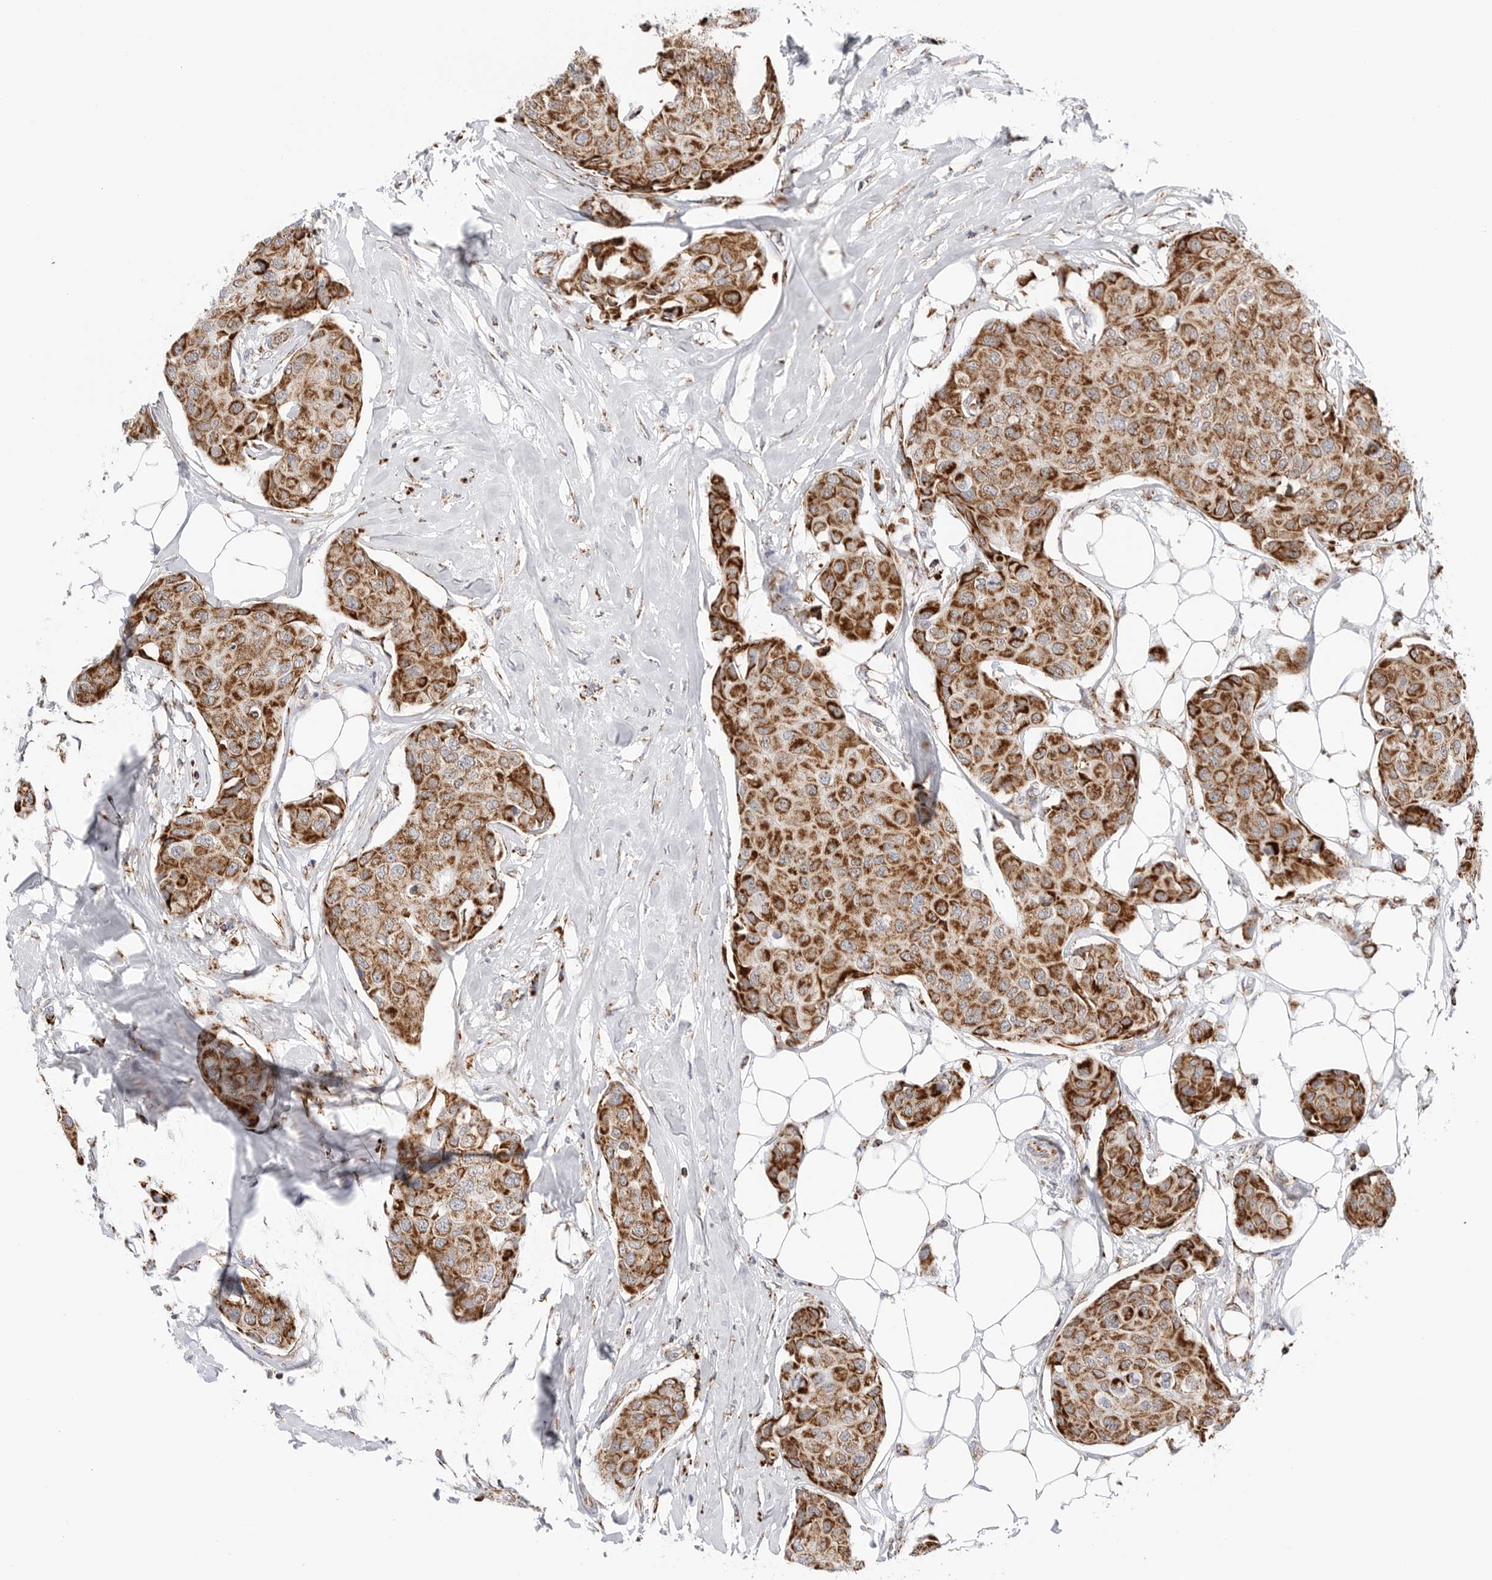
{"staining": {"intensity": "moderate", "quantity": ">75%", "location": "cytoplasmic/membranous"}, "tissue": "breast cancer", "cell_type": "Tumor cells", "image_type": "cancer", "snomed": [{"axis": "morphology", "description": "Duct carcinoma"}, {"axis": "topography", "description": "Breast"}], "caption": "DAB (3,3'-diaminobenzidine) immunohistochemical staining of breast intraductal carcinoma demonstrates moderate cytoplasmic/membranous protein positivity in about >75% of tumor cells. (DAB IHC with brightfield microscopy, high magnification).", "gene": "ATP5IF1", "patient": {"sex": "female", "age": 80}}